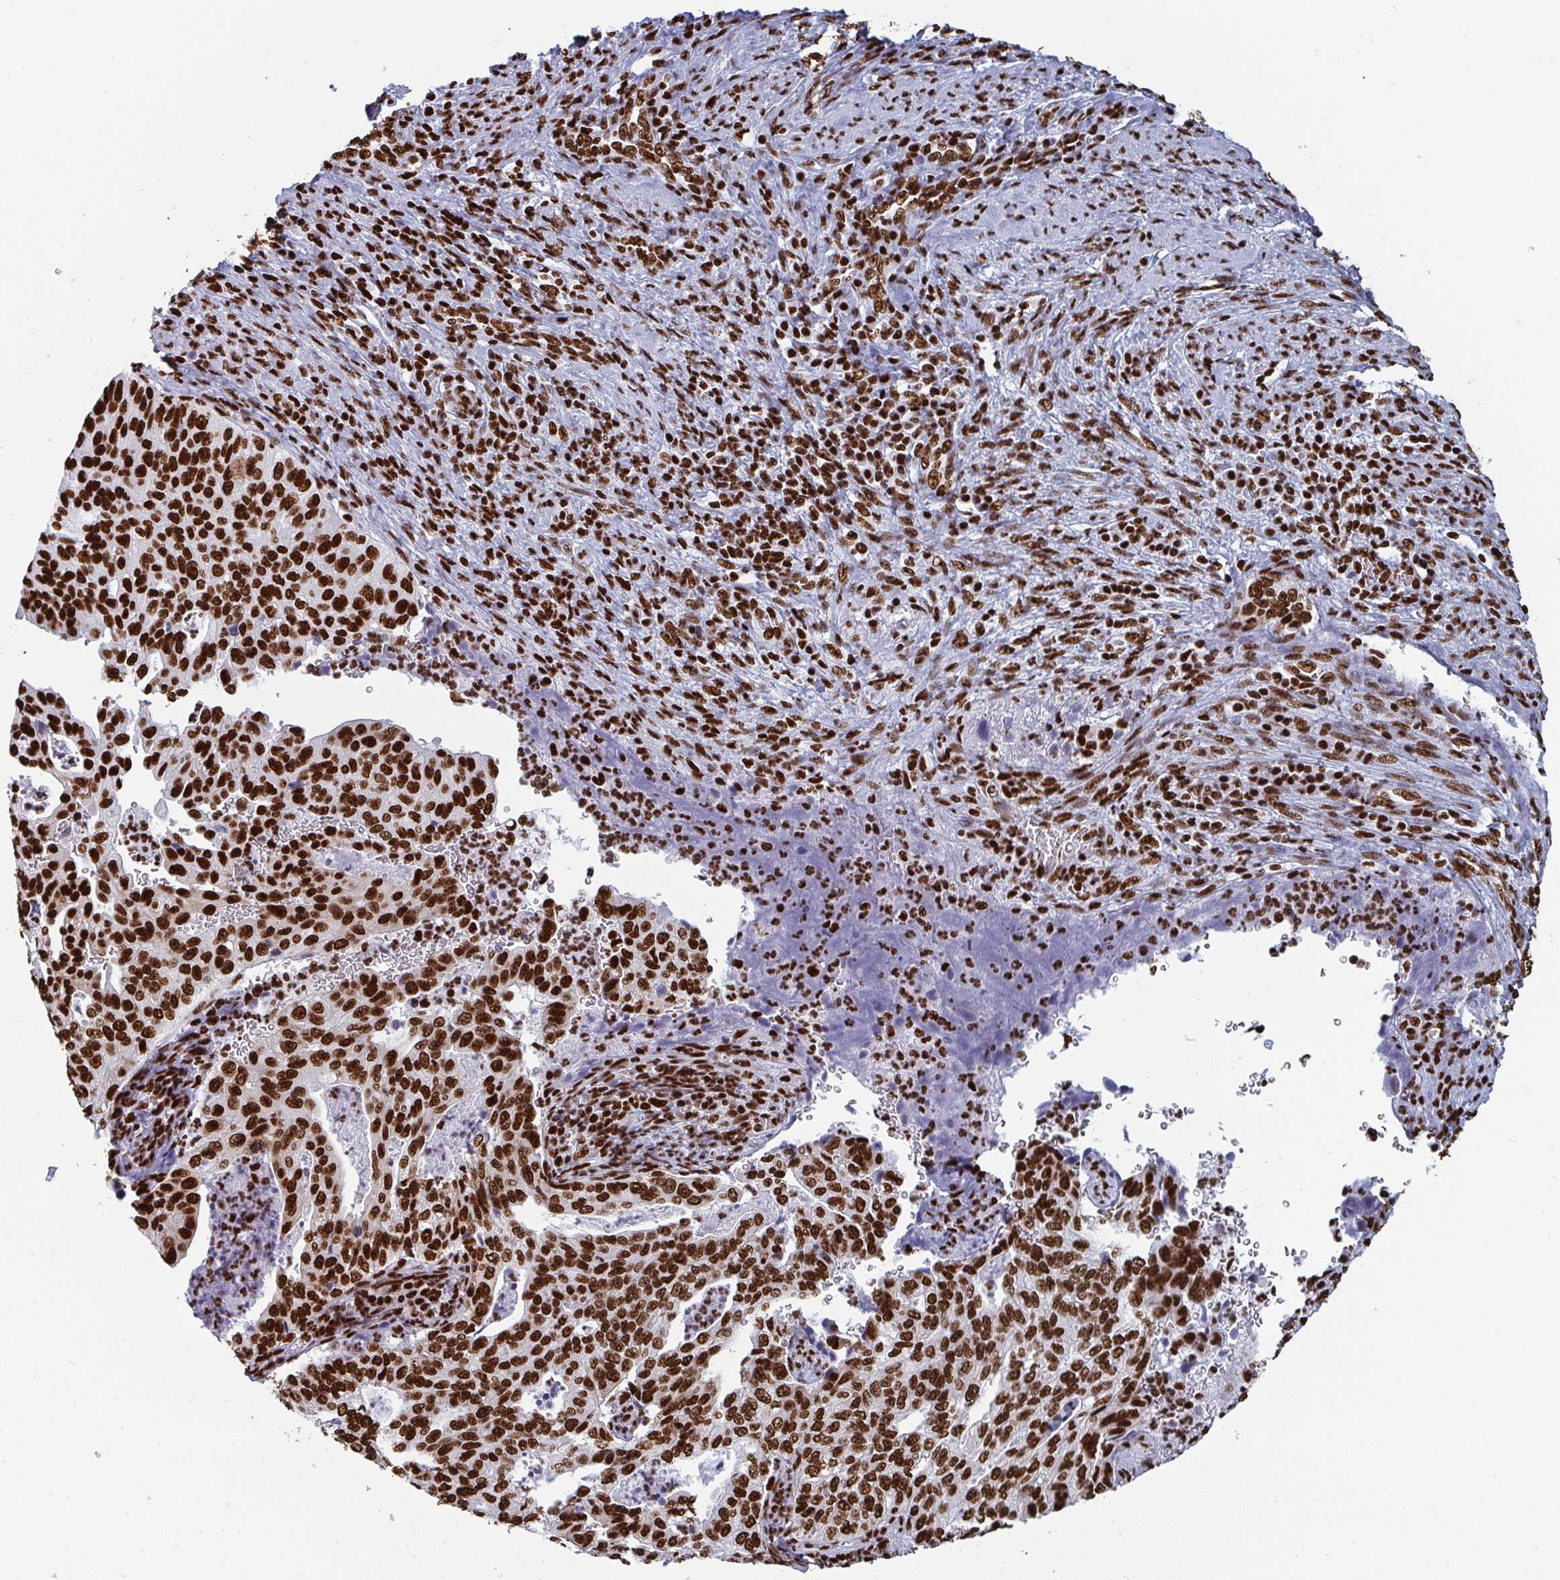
{"staining": {"intensity": "strong", "quantity": ">75%", "location": "nuclear"}, "tissue": "cervical cancer", "cell_type": "Tumor cells", "image_type": "cancer", "snomed": [{"axis": "morphology", "description": "Squamous cell carcinoma, NOS"}, {"axis": "topography", "description": "Cervix"}], "caption": "Tumor cells display high levels of strong nuclear positivity in approximately >75% of cells in human cervical cancer (squamous cell carcinoma). The staining is performed using DAB brown chromogen to label protein expression. The nuclei are counter-stained blue using hematoxylin.", "gene": "GAR1", "patient": {"sex": "female", "age": 38}}